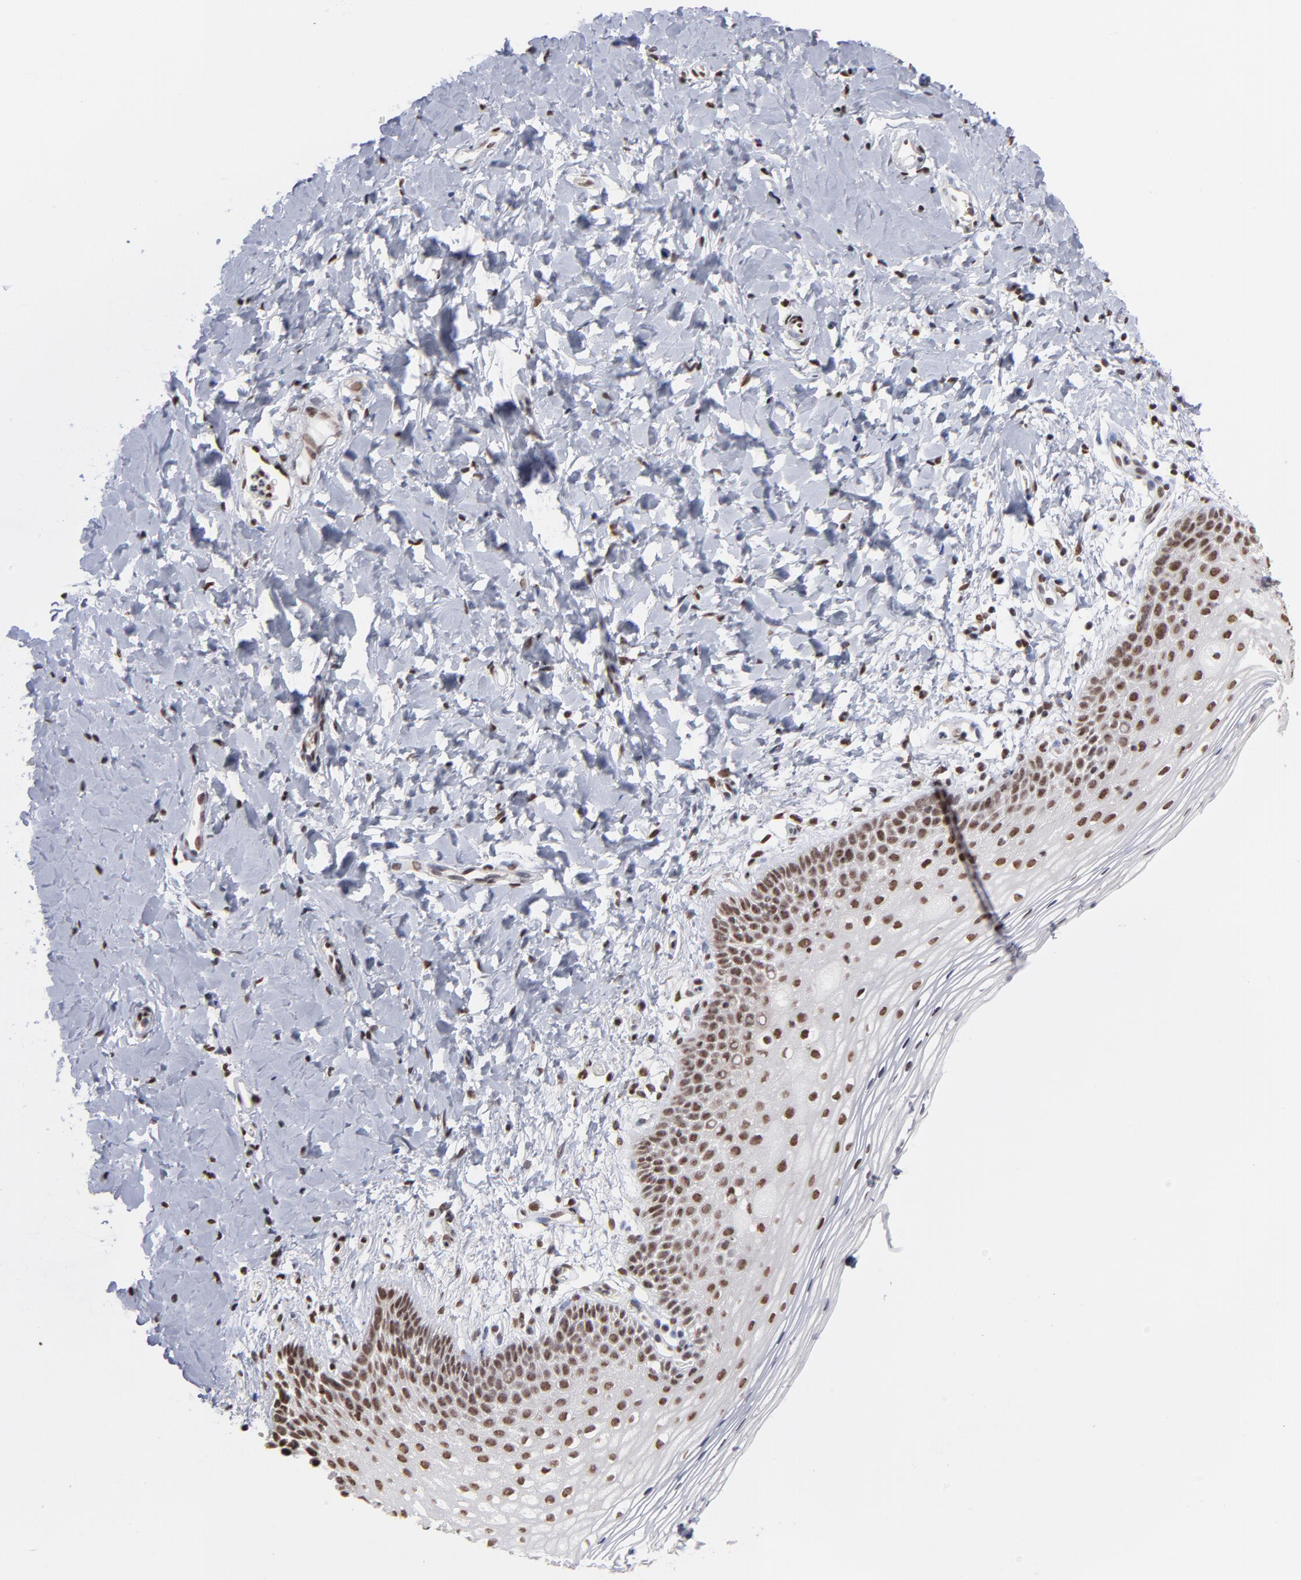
{"staining": {"intensity": "moderate", "quantity": ">75%", "location": "nuclear"}, "tissue": "vagina", "cell_type": "Squamous epithelial cells", "image_type": "normal", "snomed": [{"axis": "morphology", "description": "Normal tissue, NOS"}, {"axis": "topography", "description": "Vagina"}], "caption": "Immunohistochemical staining of benign human vagina exhibits moderate nuclear protein positivity in about >75% of squamous epithelial cells.", "gene": "ZNF3", "patient": {"sex": "female", "age": 55}}